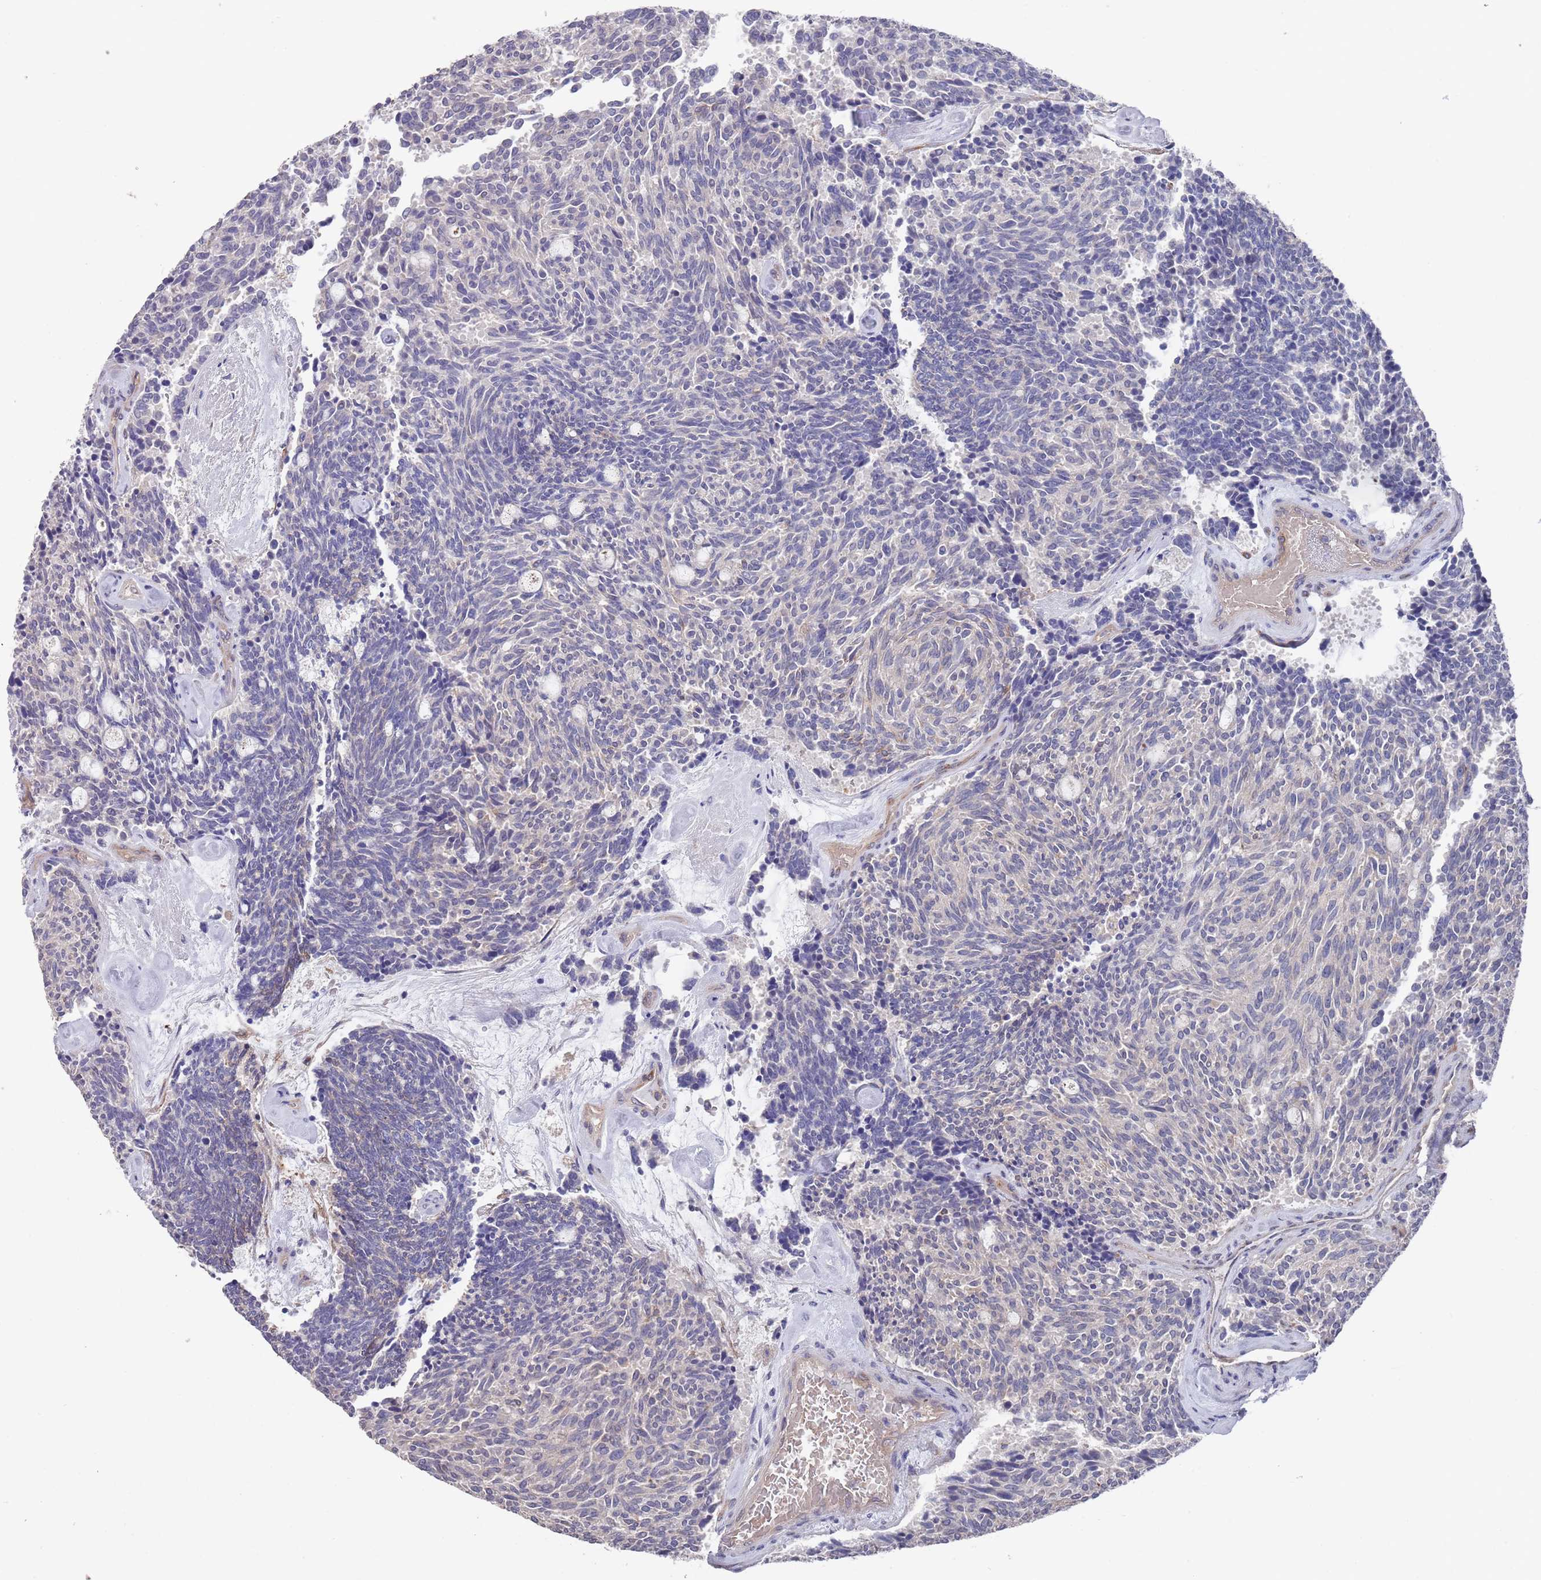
{"staining": {"intensity": "negative", "quantity": "none", "location": "none"}, "tissue": "carcinoid", "cell_type": "Tumor cells", "image_type": "cancer", "snomed": [{"axis": "morphology", "description": "Carcinoid, malignant, NOS"}, {"axis": "topography", "description": "Pancreas"}], "caption": "There is no significant expression in tumor cells of carcinoid. (DAB (3,3'-diaminobenzidine) immunohistochemistry, high magnification).", "gene": "ANK2", "patient": {"sex": "female", "age": 54}}